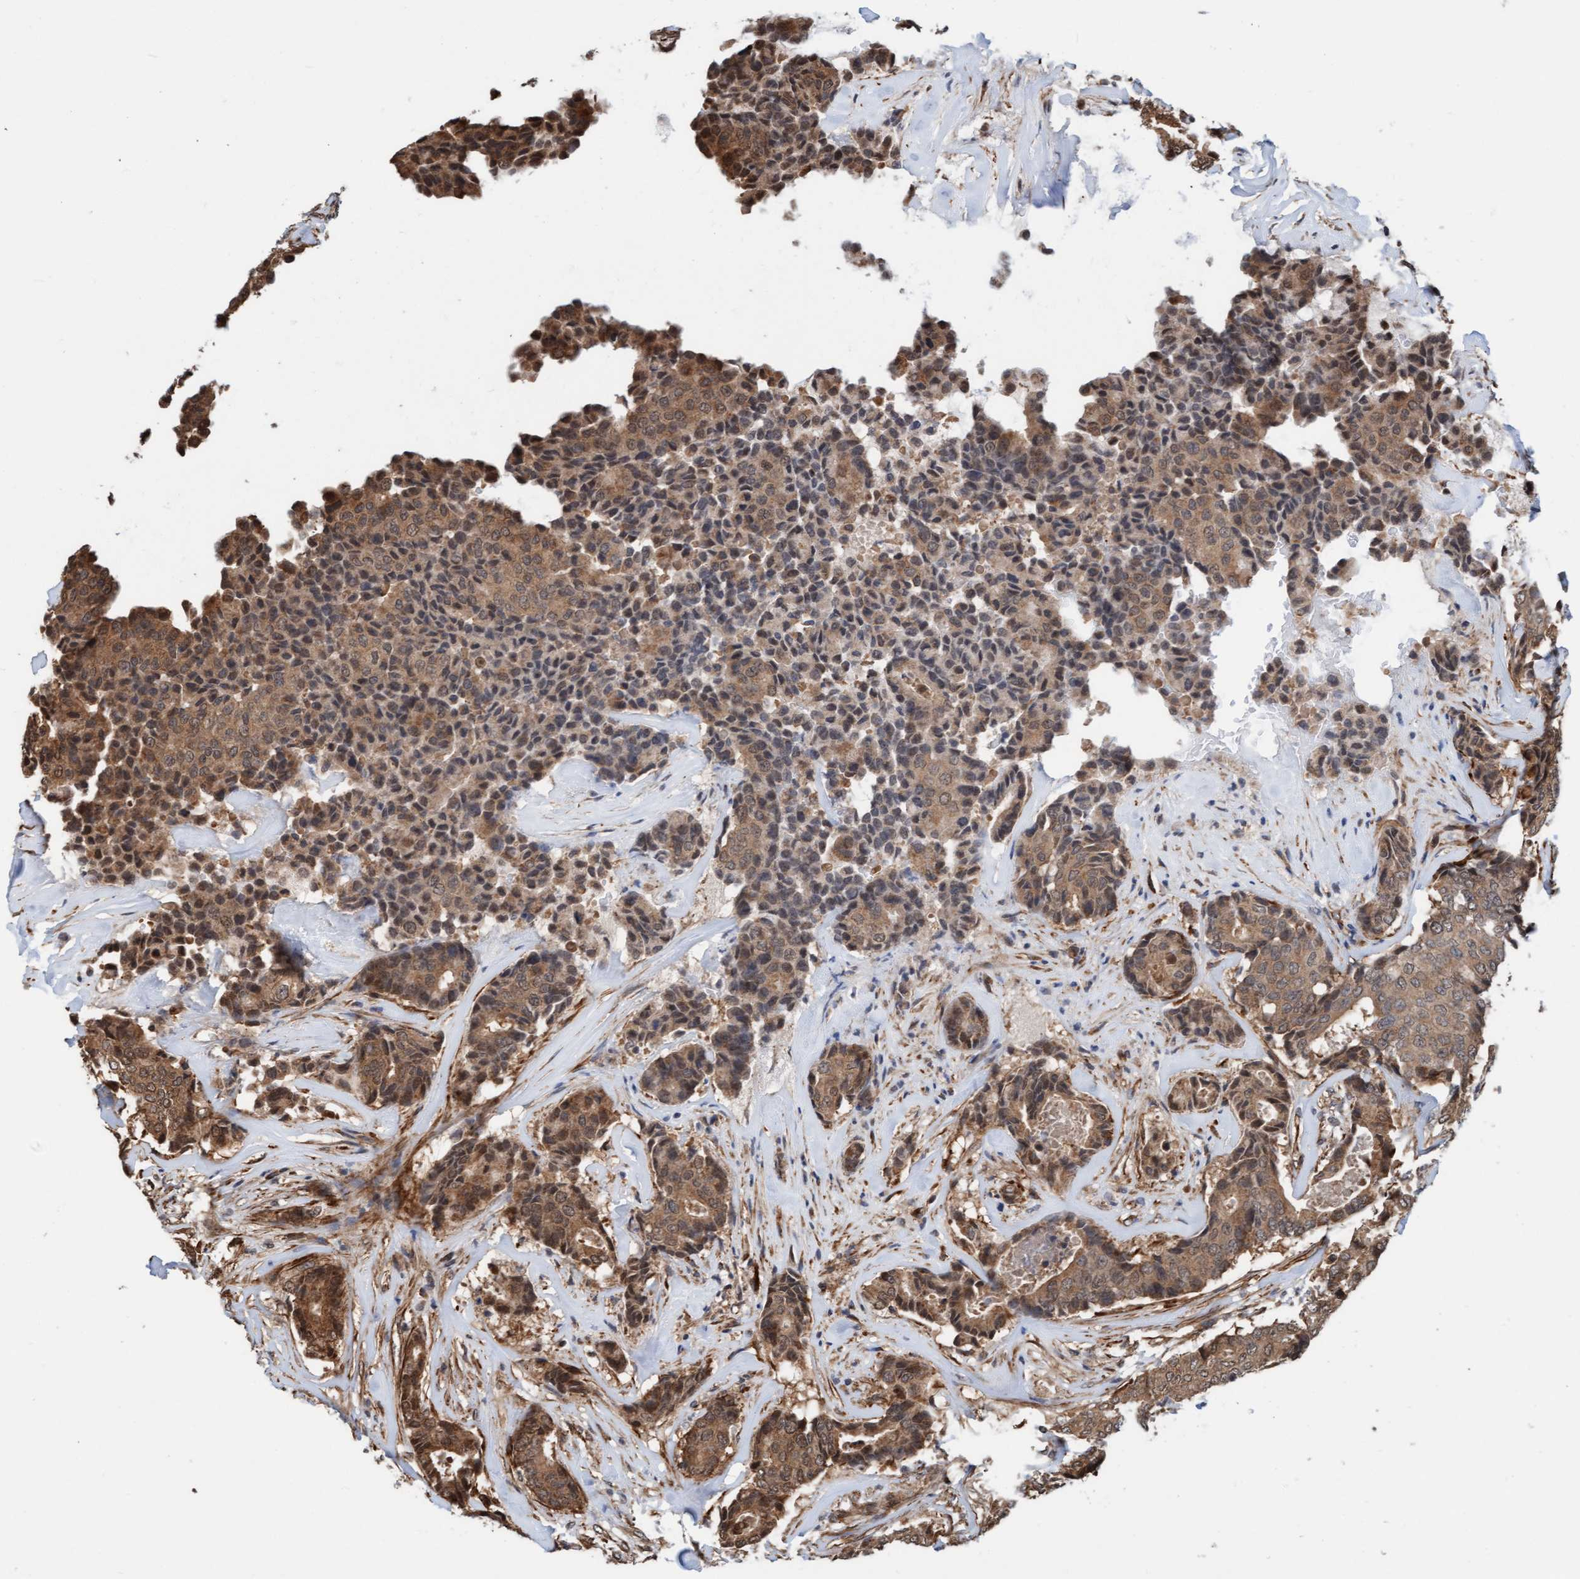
{"staining": {"intensity": "moderate", "quantity": ">75%", "location": "cytoplasmic/membranous,nuclear"}, "tissue": "breast cancer", "cell_type": "Tumor cells", "image_type": "cancer", "snomed": [{"axis": "morphology", "description": "Duct carcinoma"}, {"axis": "topography", "description": "Breast"}], "caption": "The image exhibits immunohistochemical staining of breast cancer. There is moderate cytoplasmic/membranous and nuclear expression is identified in approximately >75% of tumor cells.", "gene": "STXBP4", "patient": {"sex": "female", "age": 75}}